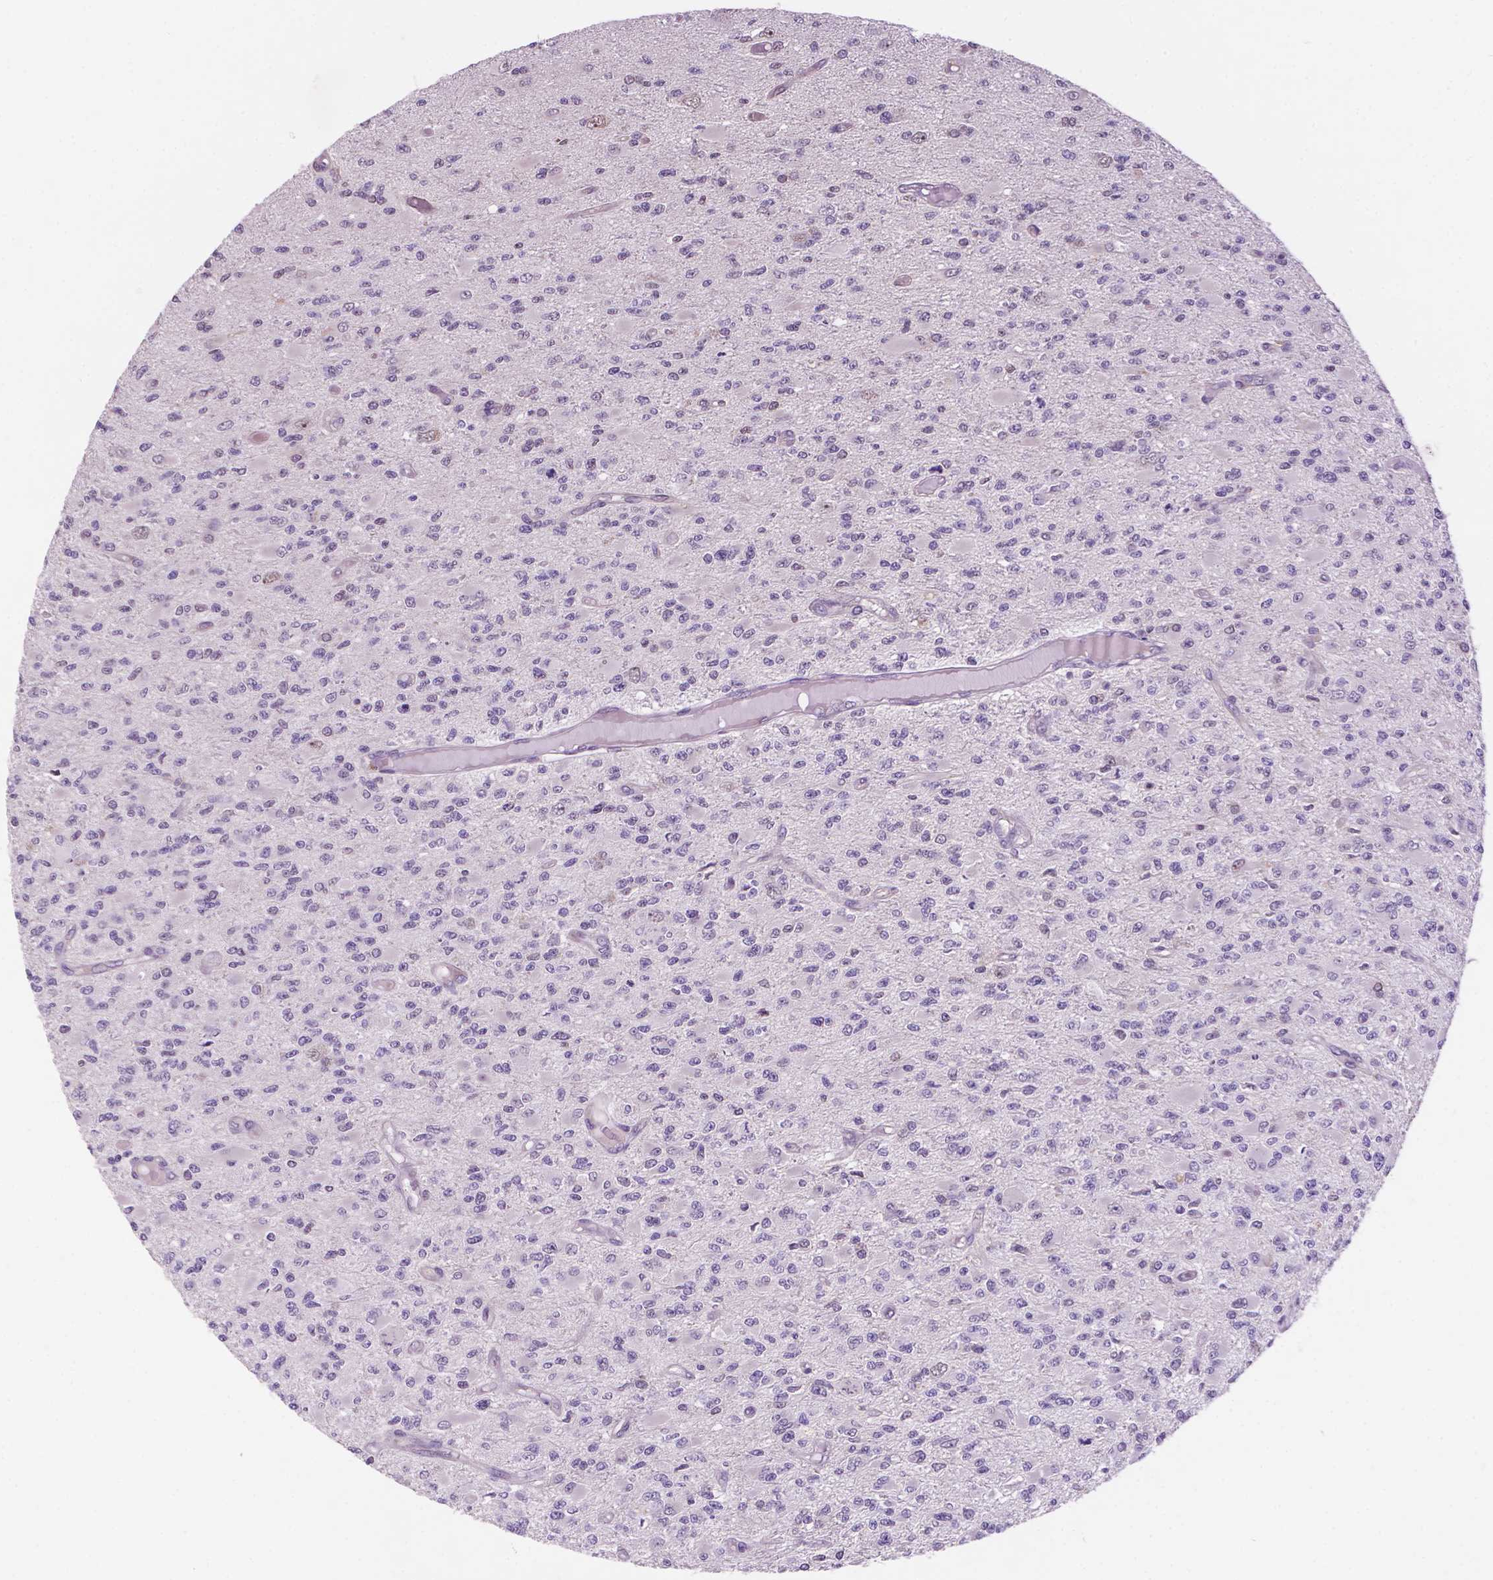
{"staining": {"intensity": "negative", "quantity": "none", "location": "none"}, "tissue": "glioma", "cell_type": "Tumor cells", "image_type": "cancer", "snomed": [{"axis": "morphology", "description": "Glioma, malignant, High grade"}, {"axis": "topography", "description": "Brain"}], "caption": "There is no significant positivity in tumor cells of malignant glioma (high-grade).", "gene": "FAM50B", "patient": {"sex": "female", "age": 63}}